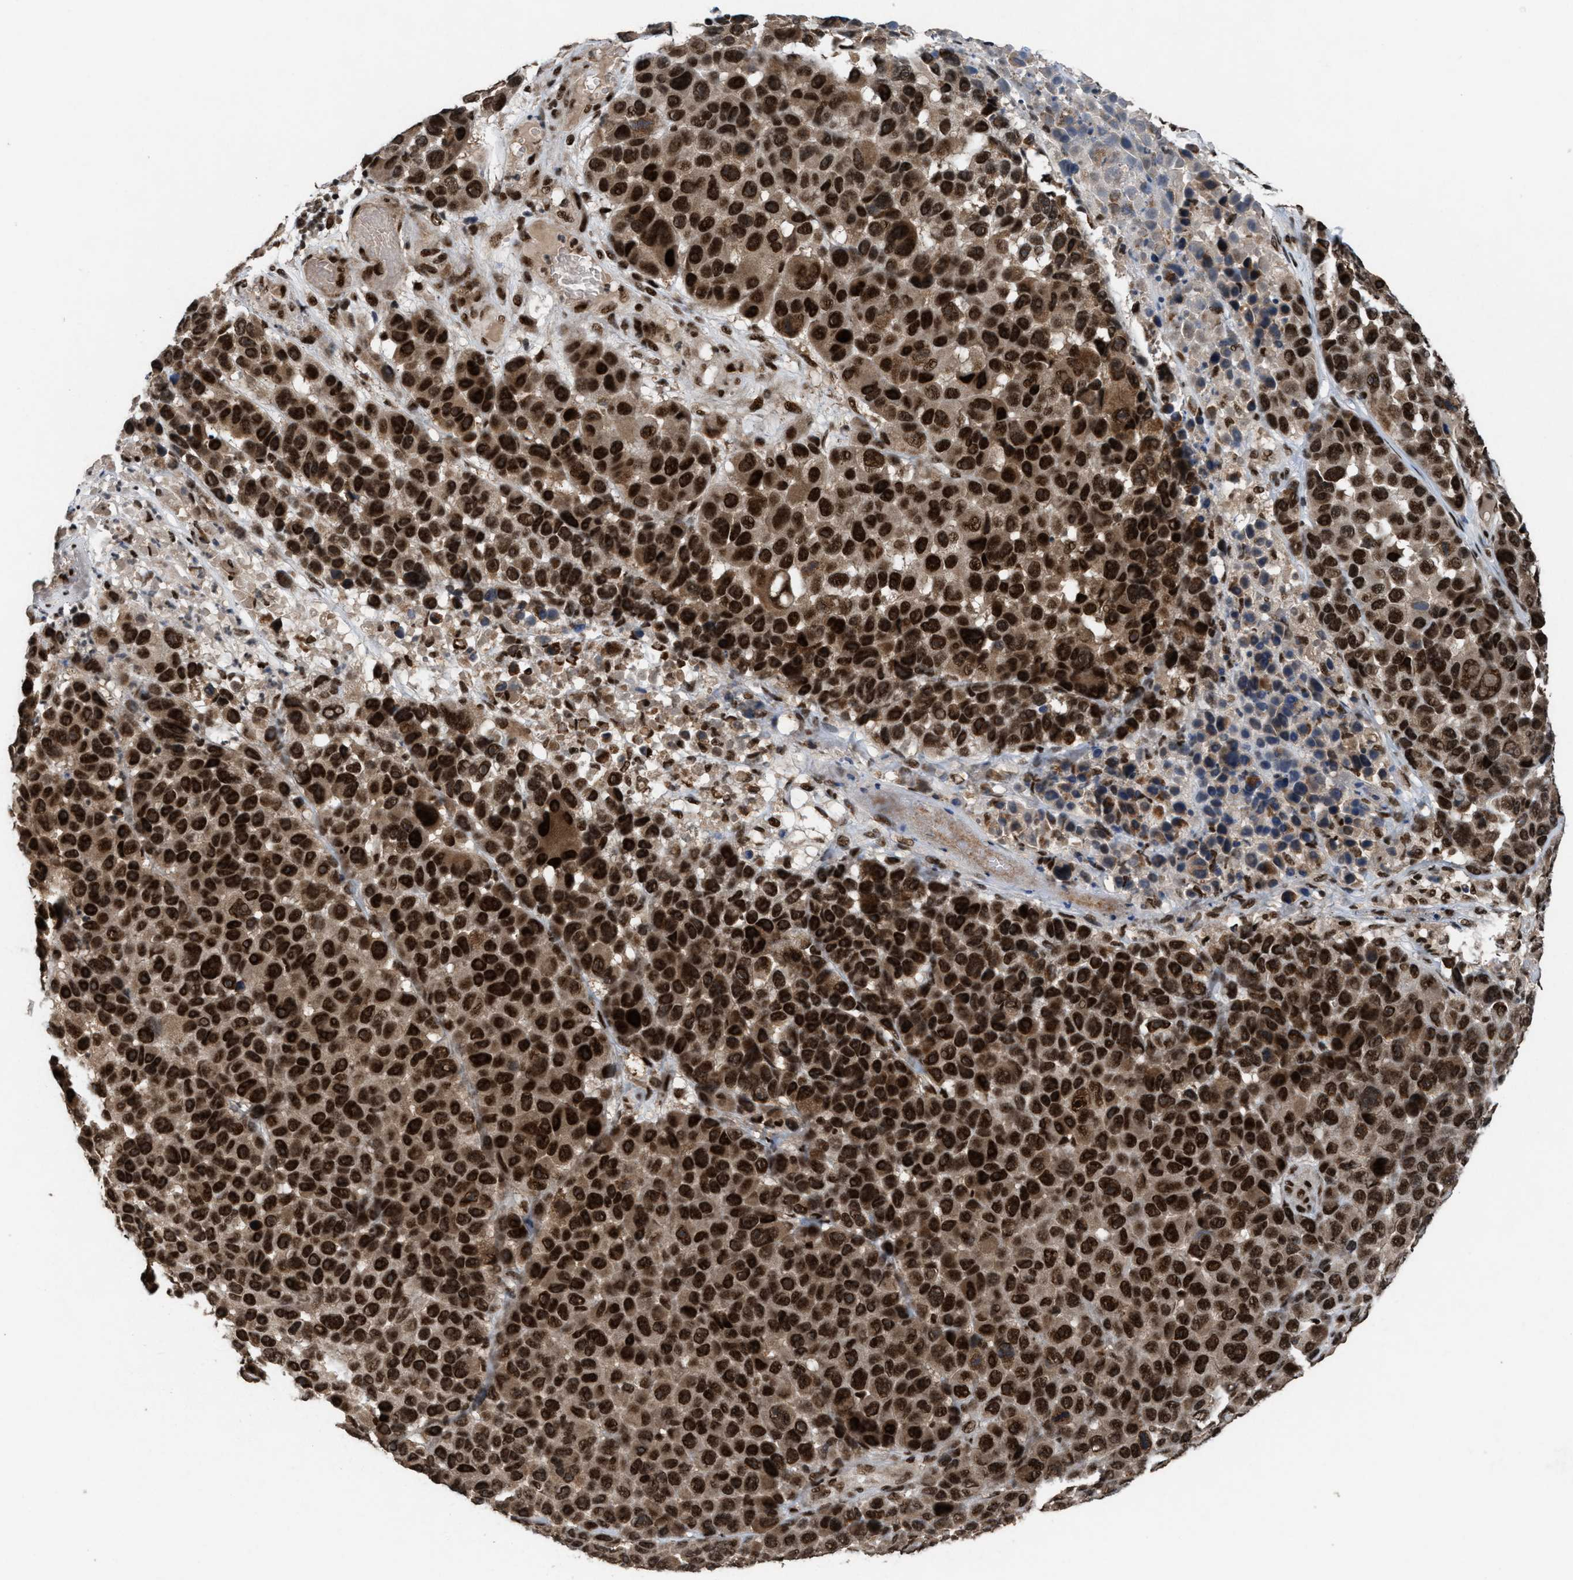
{"staining": {"intensity": "strong", "quantity": ">75%", "location": "cytoplasmic/membranous,nuclear"}, "tissue": "melanoma", "cell_type": "Tumor cells", "image_type": "cancer", "snomed": [{"axis": "morphology", "description": "Malignant melanoma, NOS"}, {"axis": "topography", "description": "Skin"}], "caption": "Immunohistochemistry micrograph of human melanoma stained for a protein (brown), which exhibits high levels of strong cytoplasmic/membranous and nuclear expression in approximately >75% of tumor cells.", "gene": "PRPF4", "patient": {"sex": "male", "age": 53}}